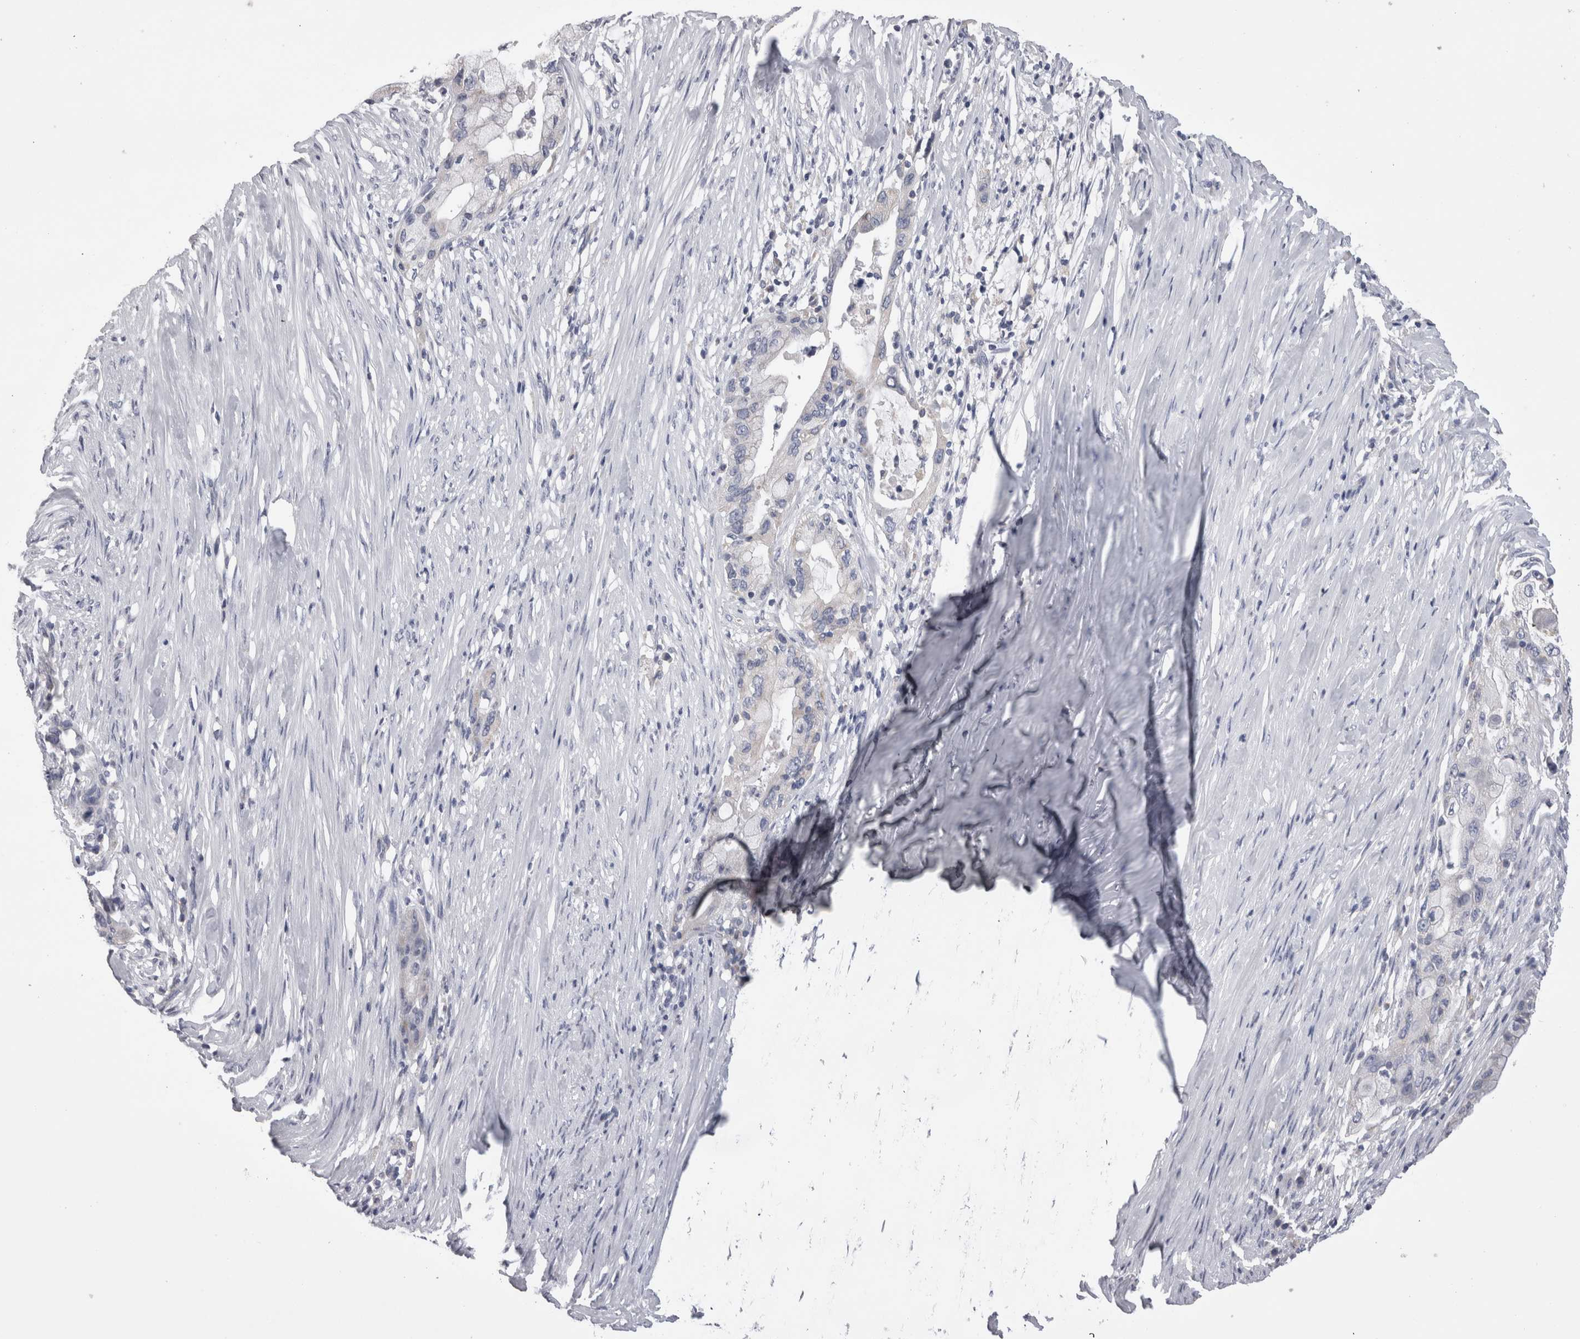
{"staining": {"intensity": "negative", "quantity": "none", "location": "none"}, "tissue": "pancreatic cancer", "cell_type": "Tumor cells", "image_type": "cancer", "snomed": [{"axis": "morphology", "description": "Adenocarcinoma, NOS"}, {"axis": "topography", "description": "Pancreas"}], "caption": "High power microscopy histopathology image of an immunohistochemistry micrograph of pancreatic cancer, revealing no significant expression in tumor cells.", "gene": "DHRS4", "patient": {"sex": "male", "age": 53}}